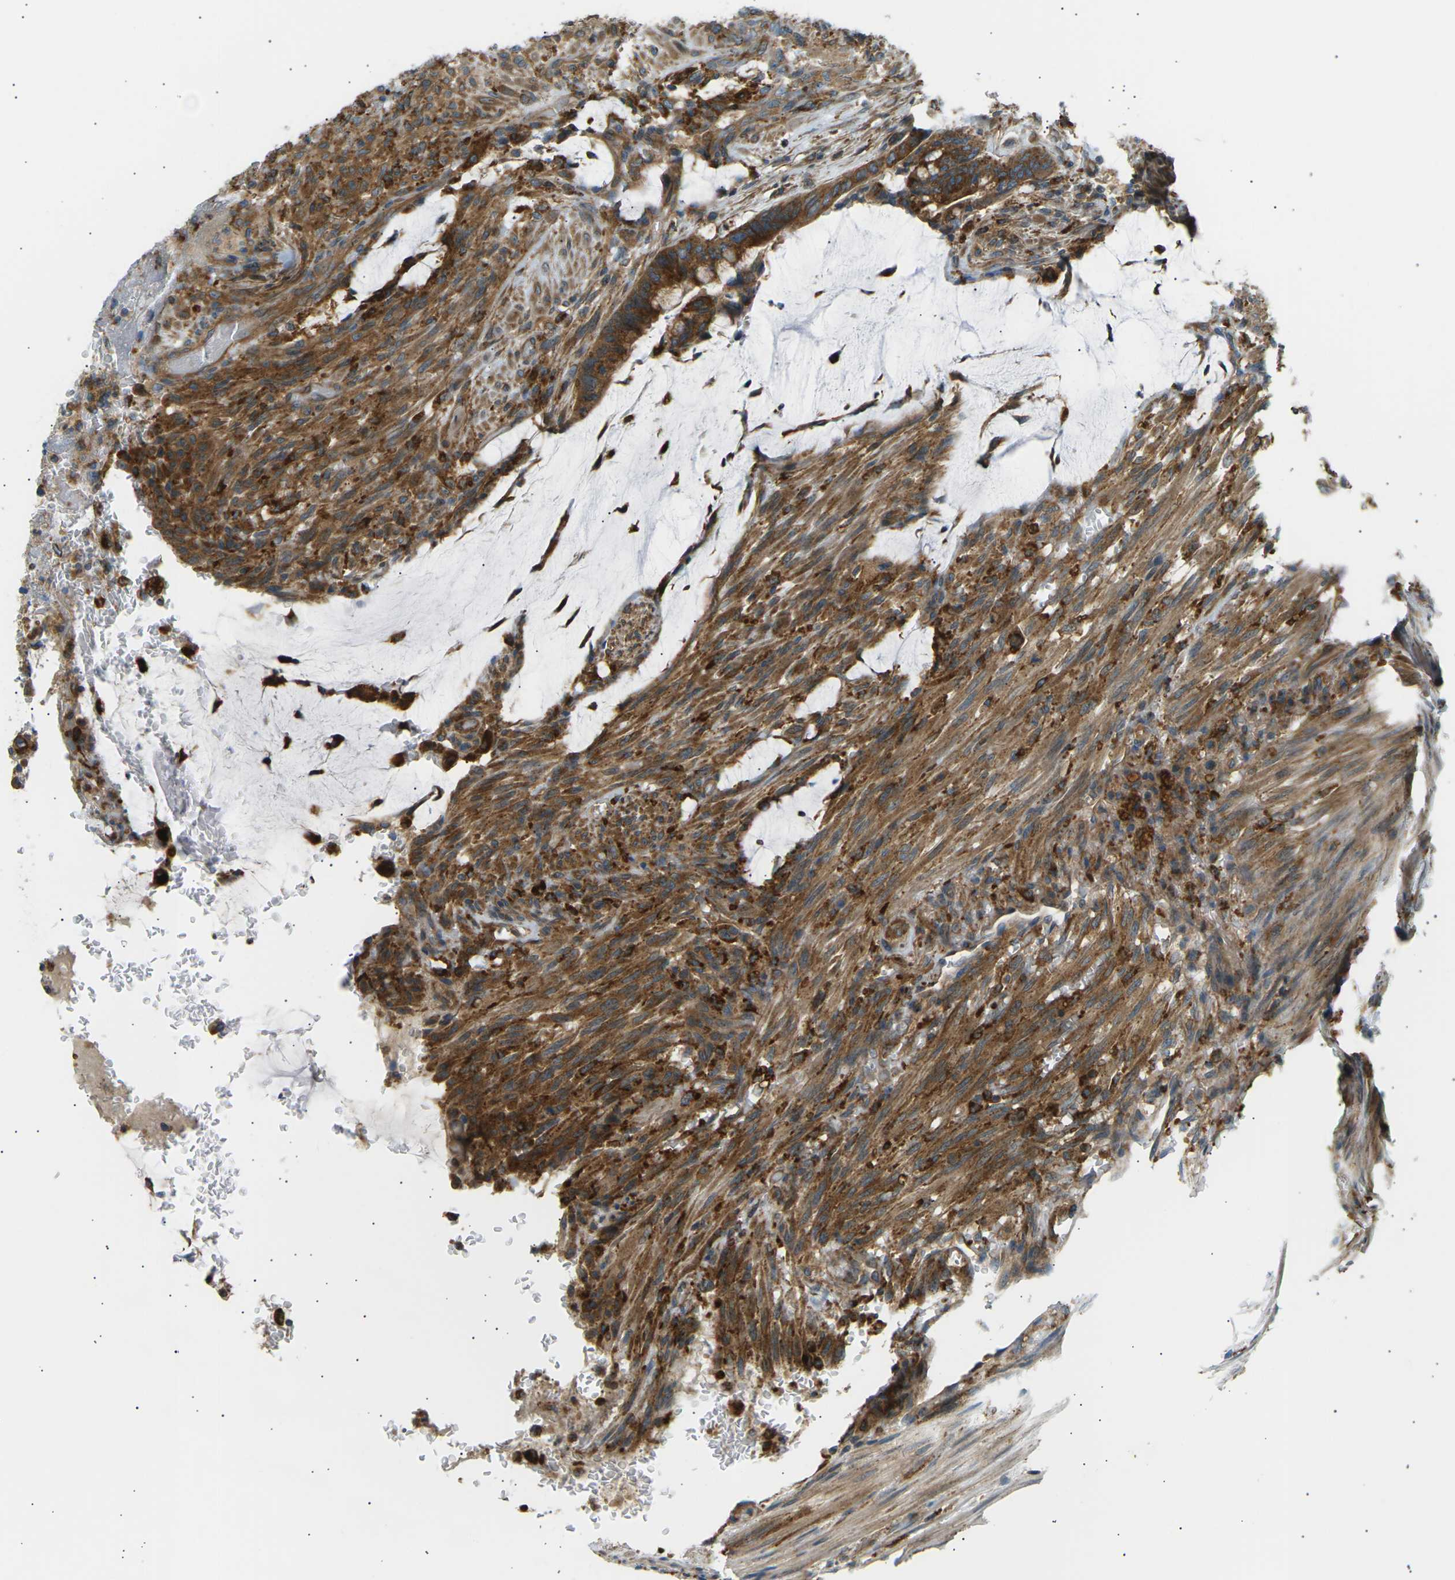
{"staining": {"intensity": "strong", "quantity": ">75%", "location": "cytoplasmic/membranous"}, "tissue": "colorectal cancer", "cell_type": "Tumor cells", "image_type": "cancer", "snomed": [{"axis": "morphology", "description": "Normal tissue, NOS"}, {"axis": "morphology", "description": "Adenocarcinoma, NOS"}, {"axis": "topography", "description": "Rectum"}], "caption": "IHC image of neoplastic tissue: colorectal adenocarcinoma stained using immunohistochemistry (IHC) shows high levels of strong protein expression localized specifically in the cytoplasmic/membranous of tumor cells, appearing as a cytoplasmic/membranous brown color.", "gene": "CDK17", "patient": {"sex": "male", "age": 92}}